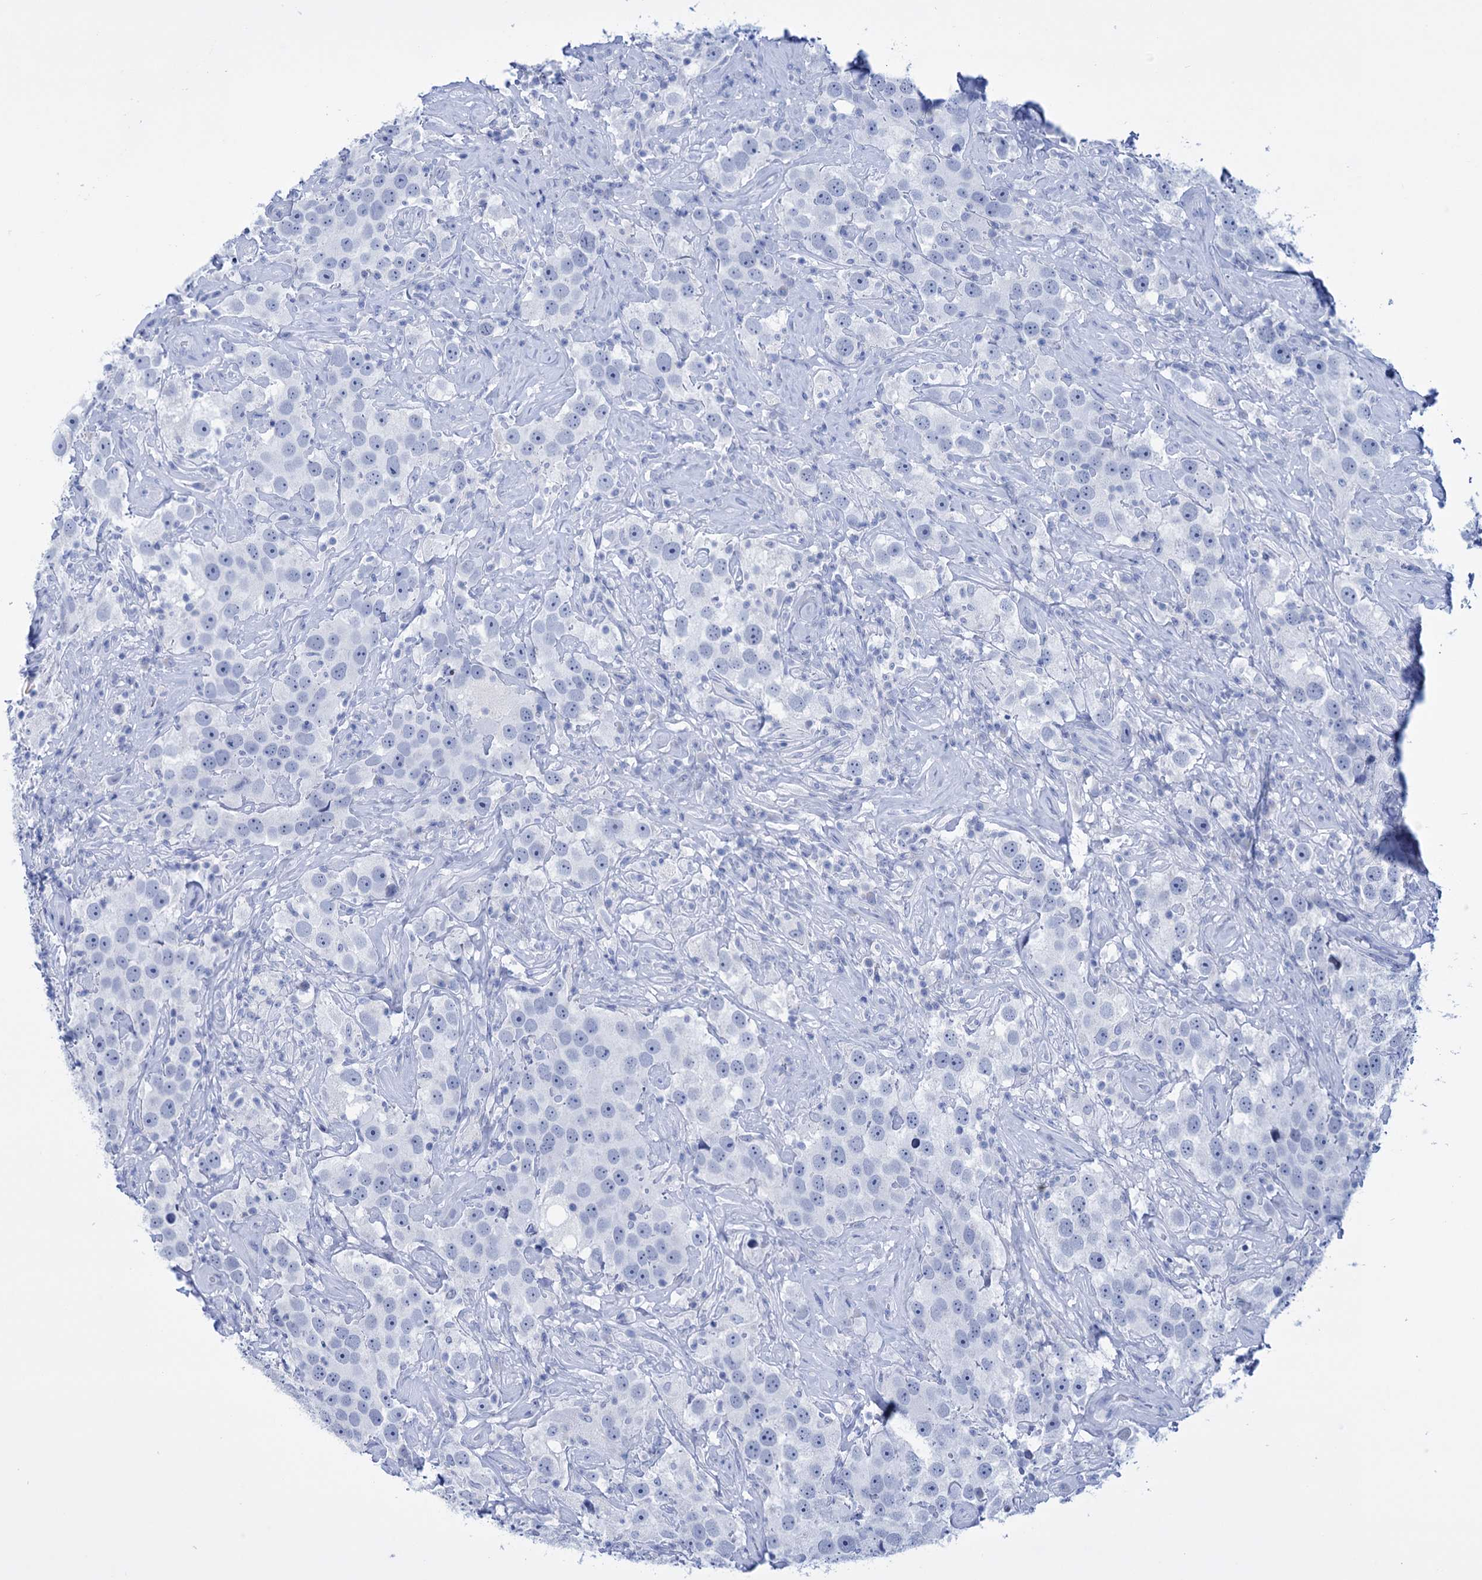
{"staining": {"intensity": "negative", "quantity": "none", "location": "none"}, "tissue": "testis cancer", "cell_type": "Tumor cells", "image_type": "cancer", "snomed": [{"axis": "morphology", "description": "Seminoma, NOS"}, {"axis": "topography", "description": "Testis"}], "caption": "This histopathology image is of testis cancer stained with IHC to label a protein in brown with the nuclei are counter-stained blue. There is no expression in tumor cells.", "gene": "FBXW12", "patient": {"sex": "male", "age": 49}}